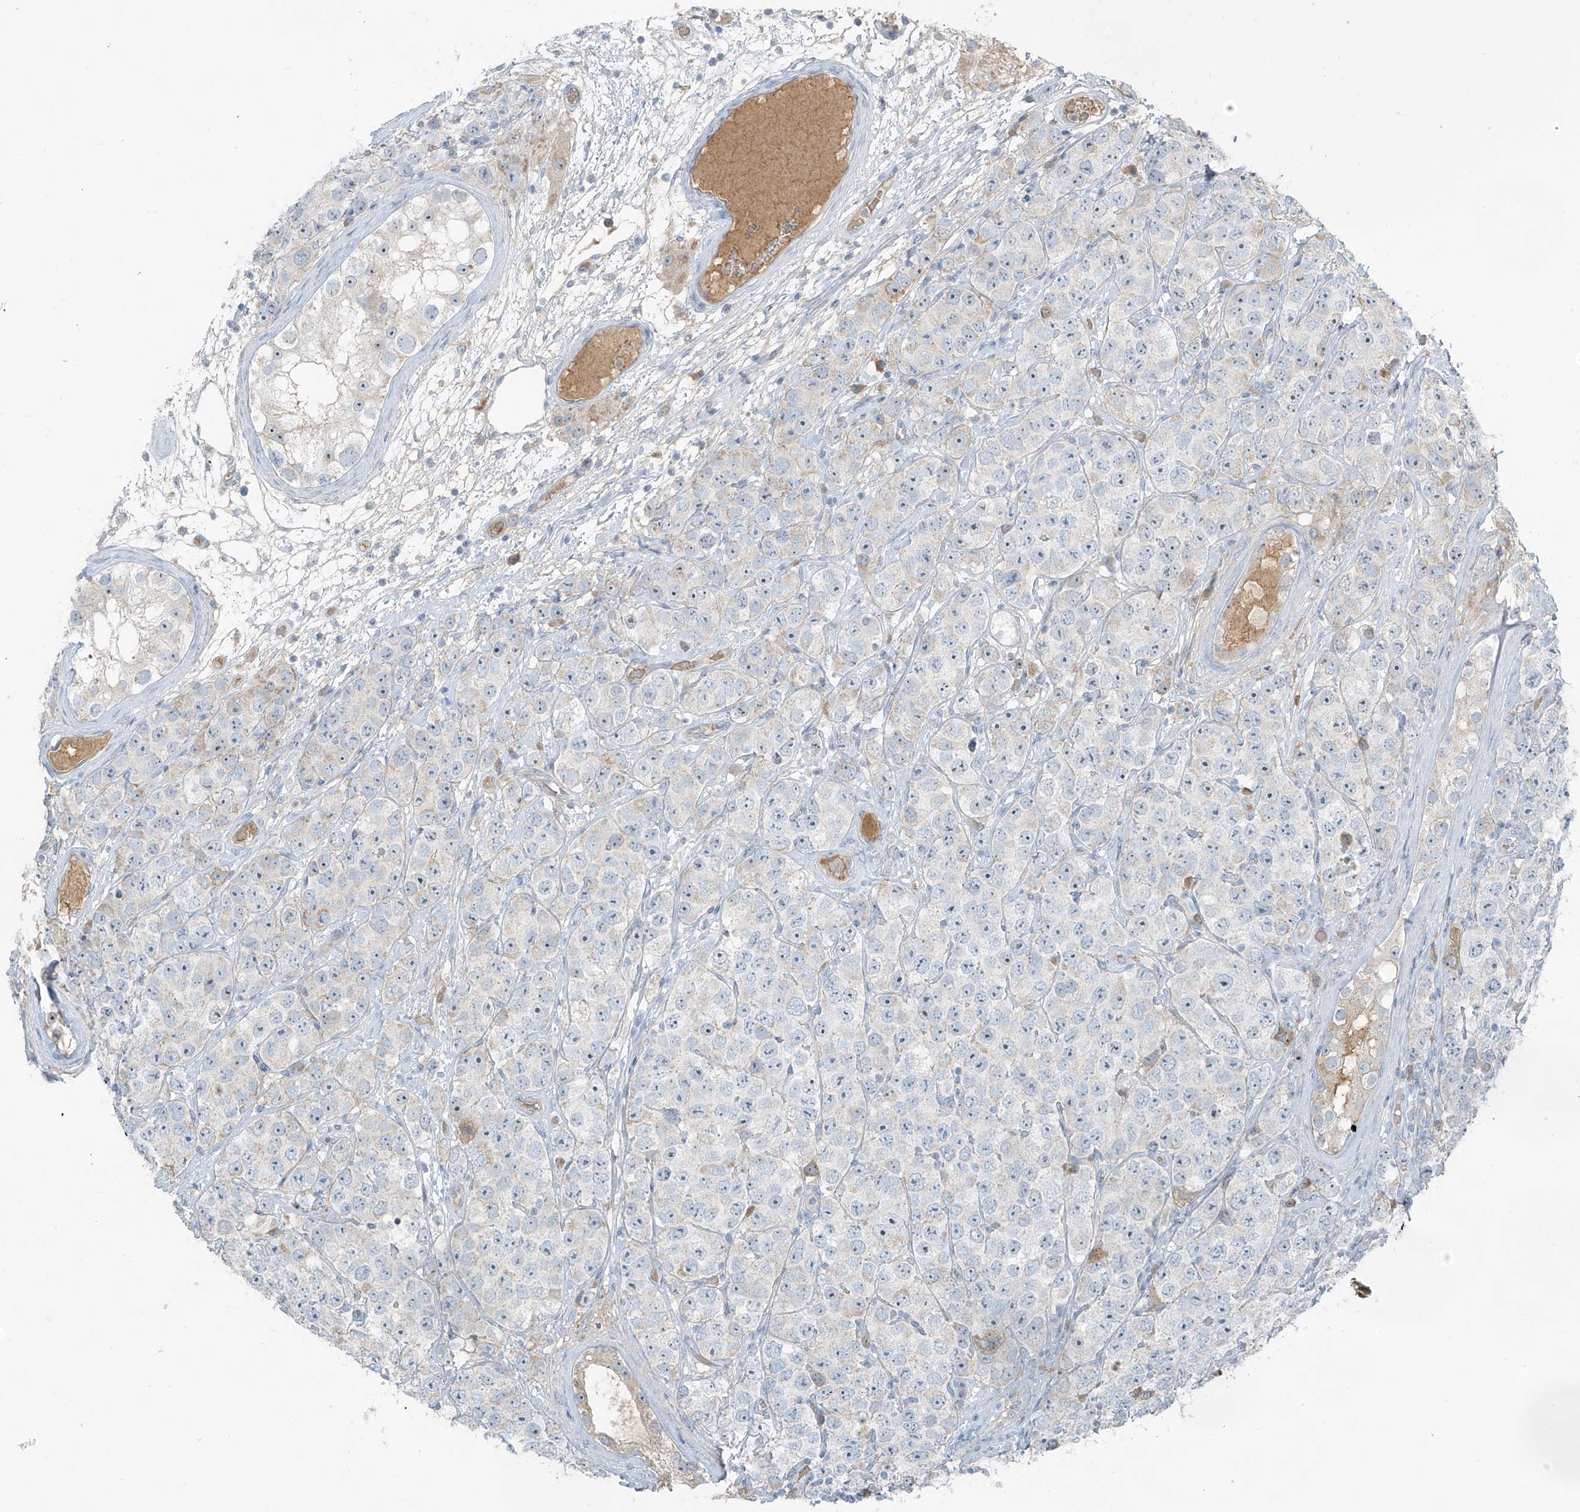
{"staining": {"intensity": "negative", "quantity": "none", "location": "none"}, "tissue": "testis cancer", "cell_type": "Tumor cells", "image_type": "cancer", "snomed": [{"axis": "morphology", "description": "Seminoma, NOS"}, {"axis": "topography", "description": "Testis"}], "caption": "Immunohistochemistry of testis cancer displays no expression in tumor cells.", "gene": "FAM131C", "patient": {"sex": "male", "age": 28}}